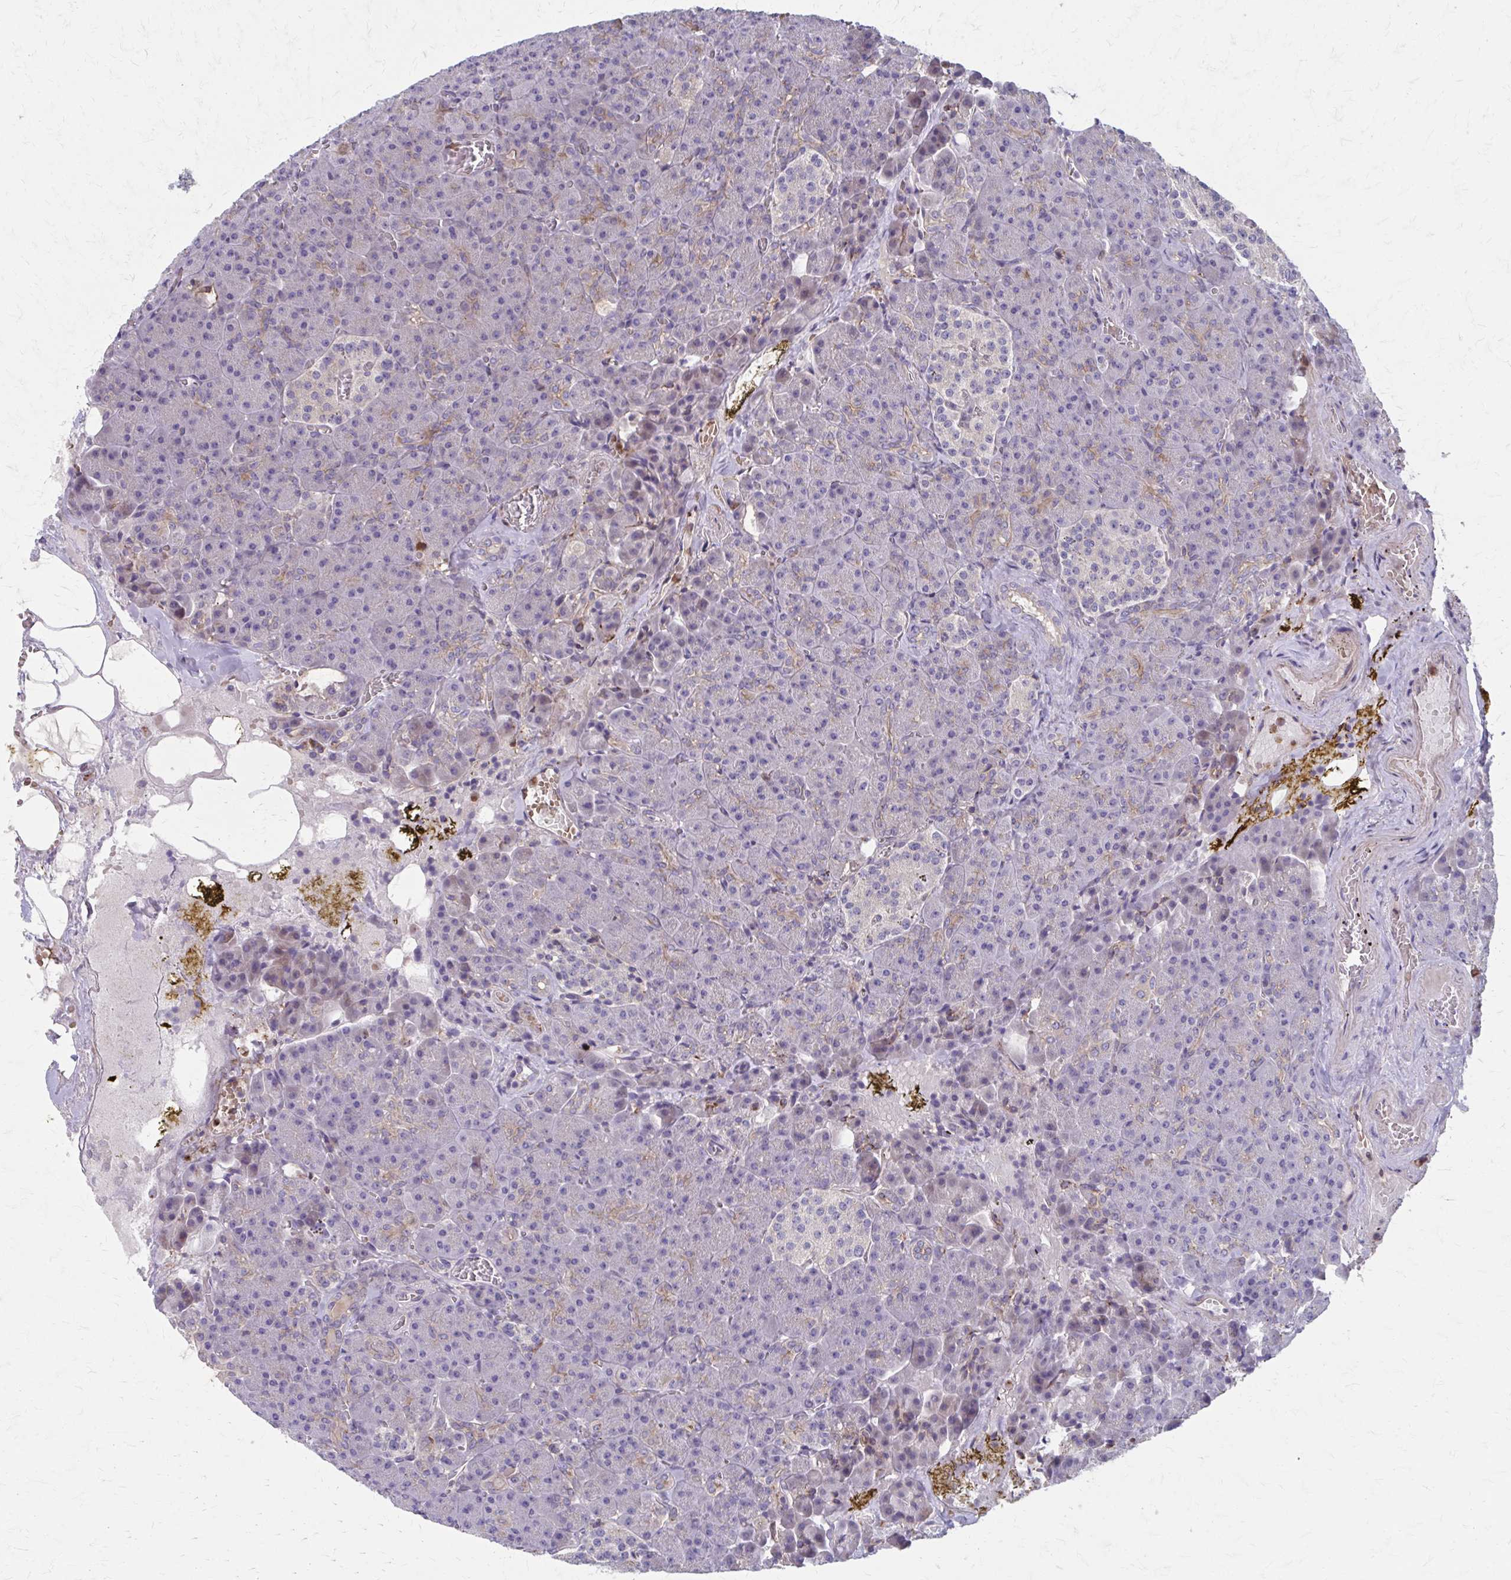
{"staining": {"intensity": "moderate", "quantity": "<25%", "location": "cytoplasmic/membranous"}, "tissue": "pancreas", "cell_type": "Exocrine glandular cells", "image_type": "normal", "snomed": [{"axis": "morphology", "description": "Normal tissue, NOS"}, {"axis": "topography", "description": "Pancreas"}], "caption": "An image of pancreas stained for a protein shows moderate cytoplasmic/membranous brown staining in exocrine glandular cells. Nuclei are stained in blue.", "gene": "MMP14", "patient": {"sex": "female", "age": 74}}